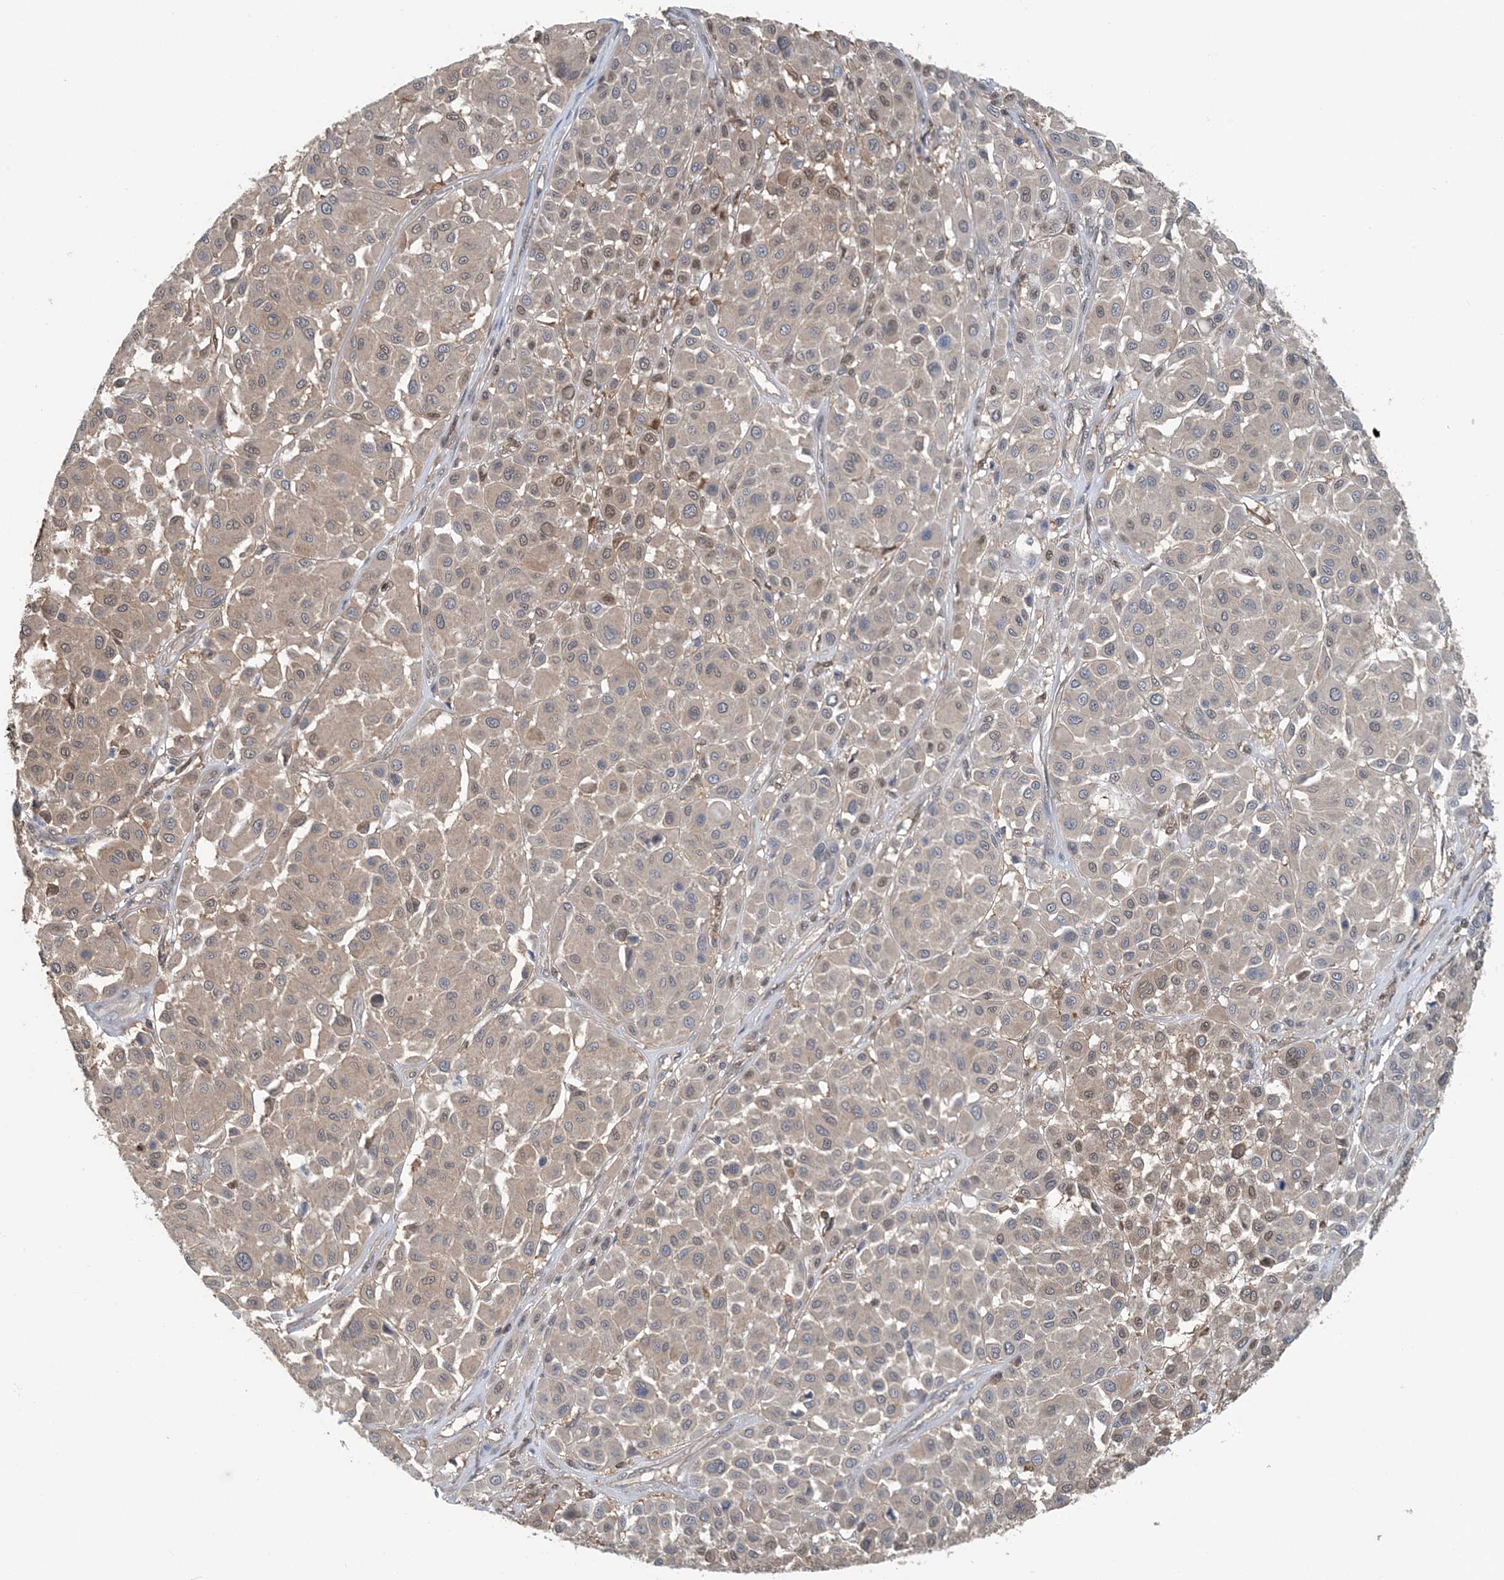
{"staining": {"intensity": "weak", "quantity": "25%-75%", "location": "cytoplasmic/membranous"}, "tissue": "melanoma", "cell_type": "Tumor cells", "image_type": "cancer", "snomed": [{"axis": "morphology", "description": "Malignant melanoma, Metastatic site"}, {"axis": "topography", "description": "Soft tissue"}], "caption": "Malignant melanoma (metastatic site) stained for a protein (brown) demonstrates weak cytoplasmic/membranous positive expression in about 25%-75% of tumor cells.", "gene": "HIKESHI", "patient": {"sex": "male", "age": 41}}